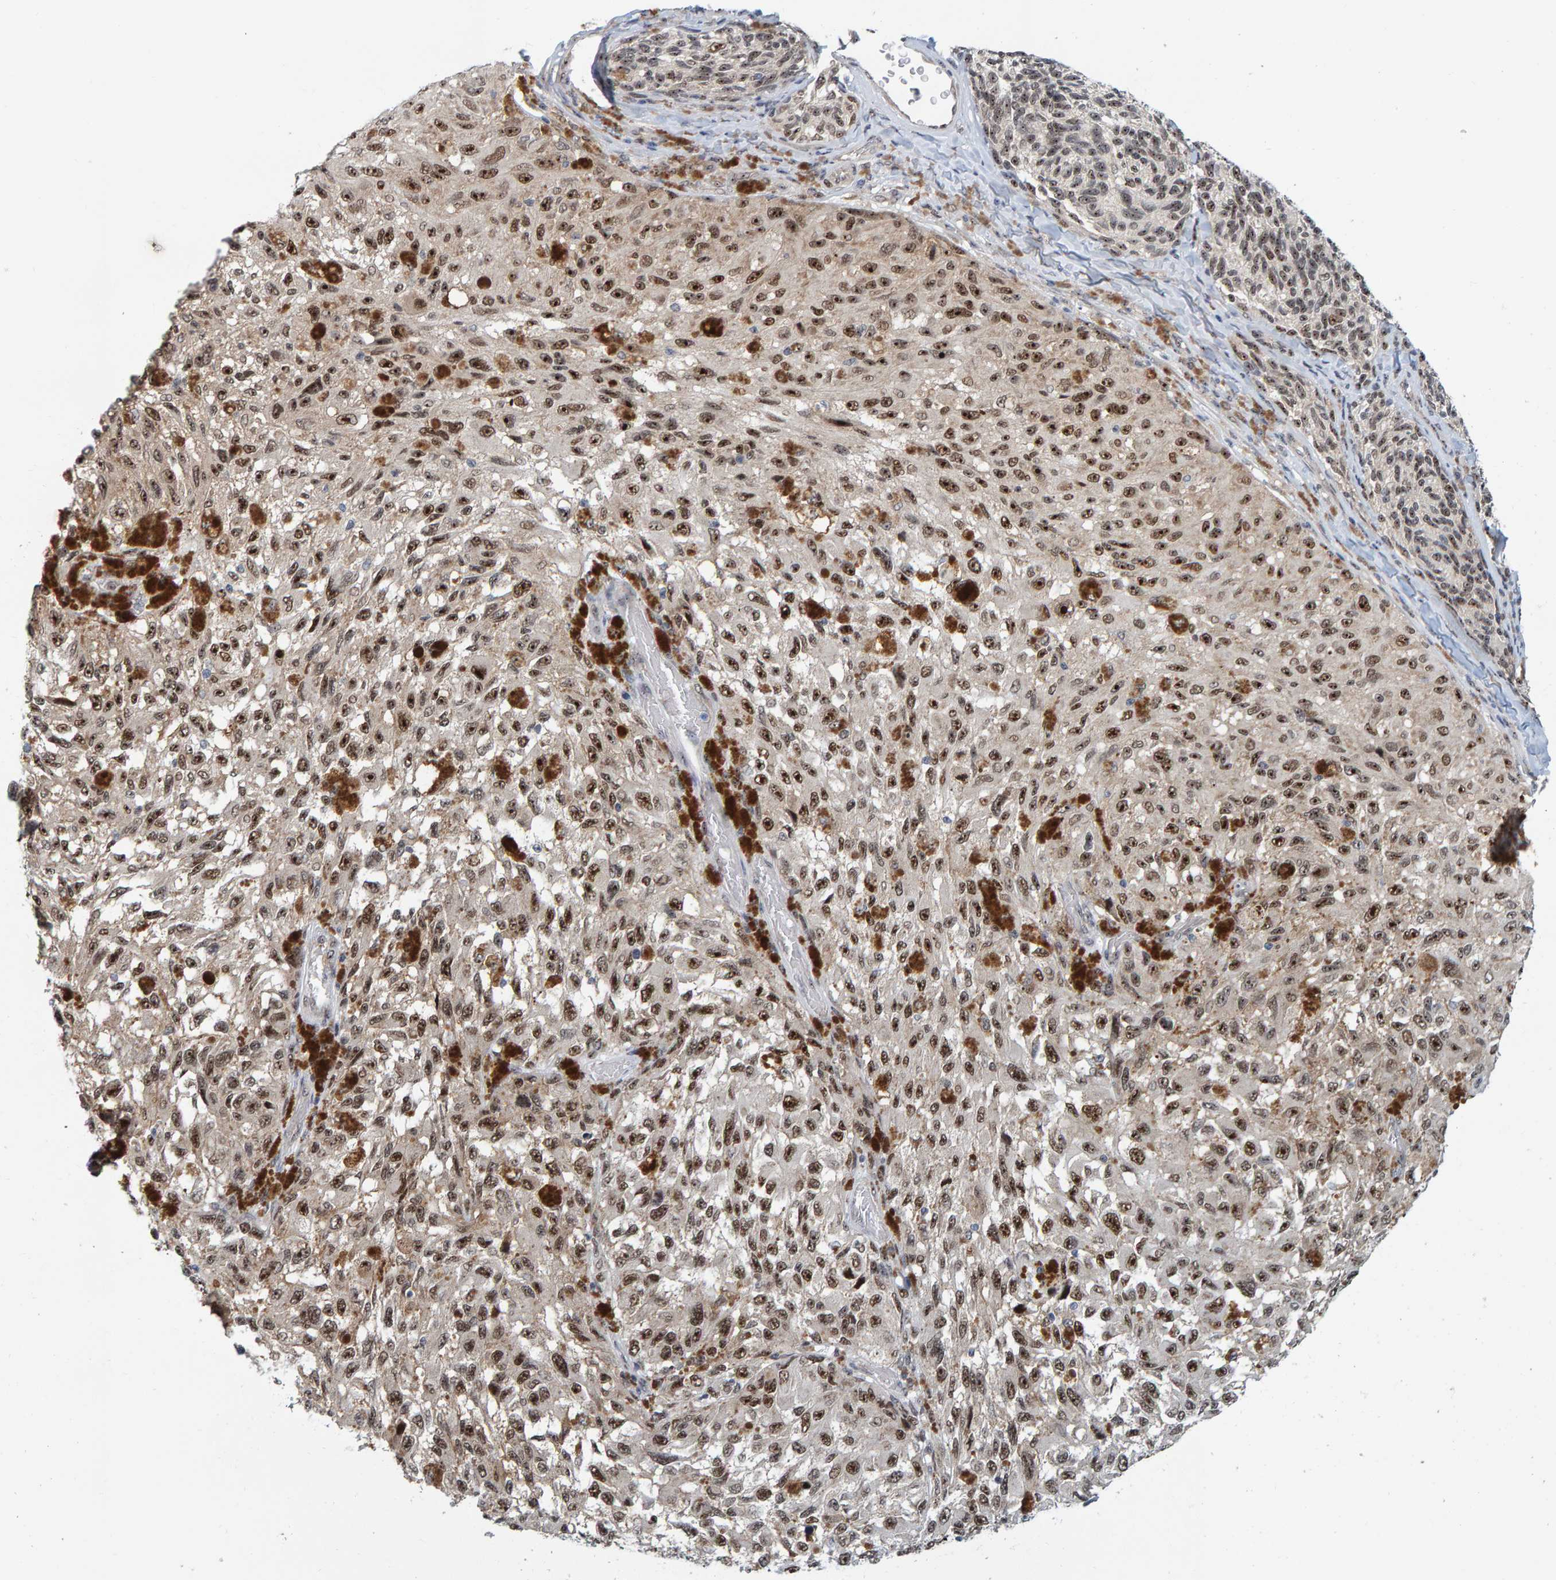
{"staining": {"intensity": "moderate", "quantity": ">75%", "location": "nuclear"}, "tissue": "melanoma", "cell_type": "Tumor cells", "image_type": "cancer", "snomed": [{"axis": "morphology", "description": "Malignant melanoma, NOS"}, {"axis": "topography", "description": "Skin"}], "caption": "This histopathology image exhibits malignant melanoma stained with immunohistochemistry to label a protein in brown. The nuclear of tumor cells show moderate positivity for the protein. Nuclei are counter-stained blue.", "gene": "POLR1E", "patient": {"sex": "female", "age": 73}}